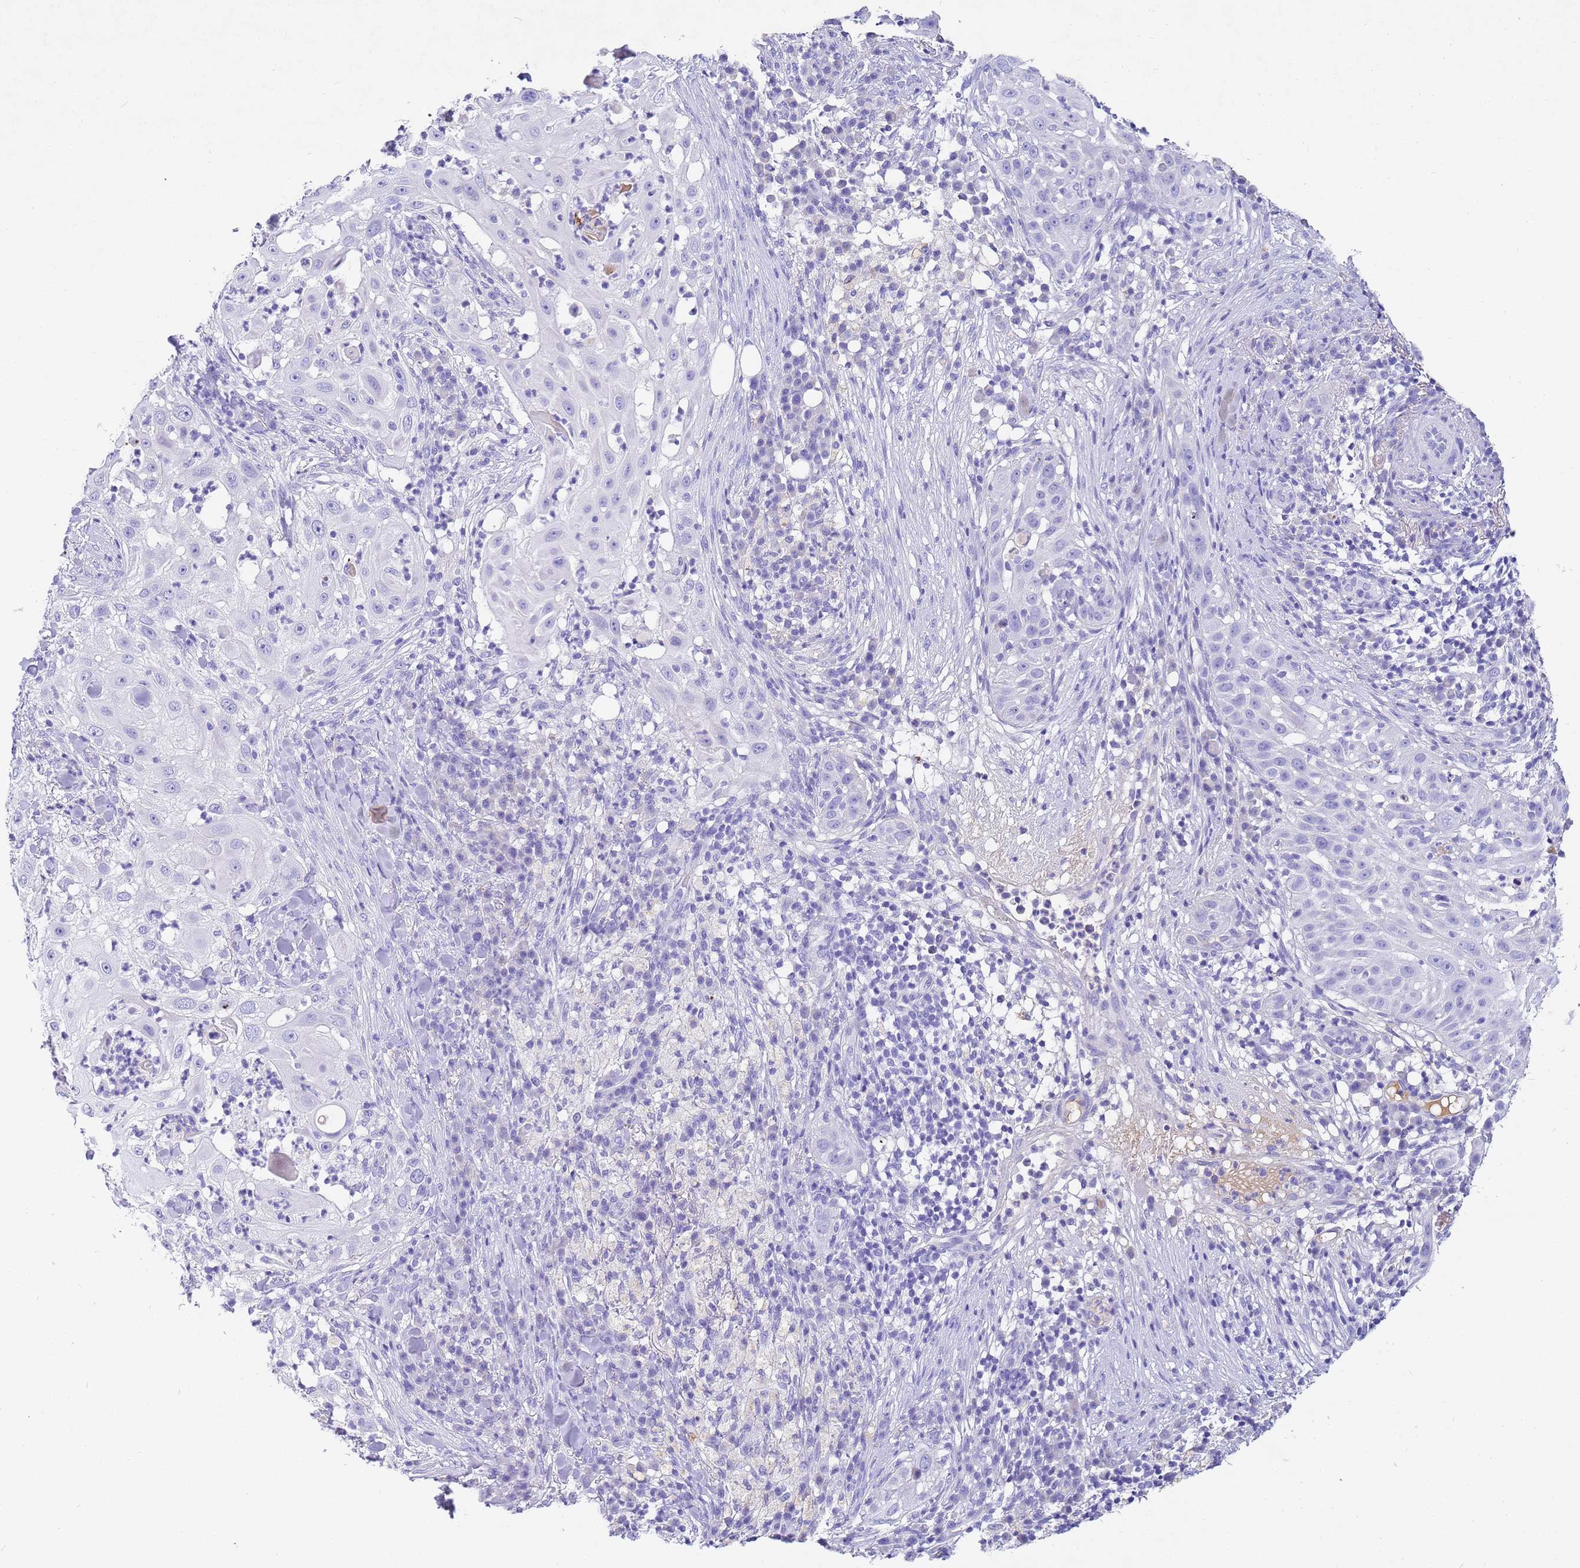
{"staining": {"intensity": "negative", "quantity": "none", "location": "none"}, "tissue": "skin cancer", "cell_type": "Tumor cells", "image_type": "cancer", "snomed": [{"axis": "morphology", "description": "Squamous cell carcinoma, NOS"}, {"axis": "topography", "description": "Skin"}], "caption": "DAB (3,3'-diaminobenzidine) immunohistochemical staining of human skin cancer (squamous cell carcinoma) displays no significant expression in tumor cells. (DAB (3,3'-diaminobenzidine) IHC, high magnification).", "gene": "CFHR2", "patient": {"sex": "female", "age": 44}}